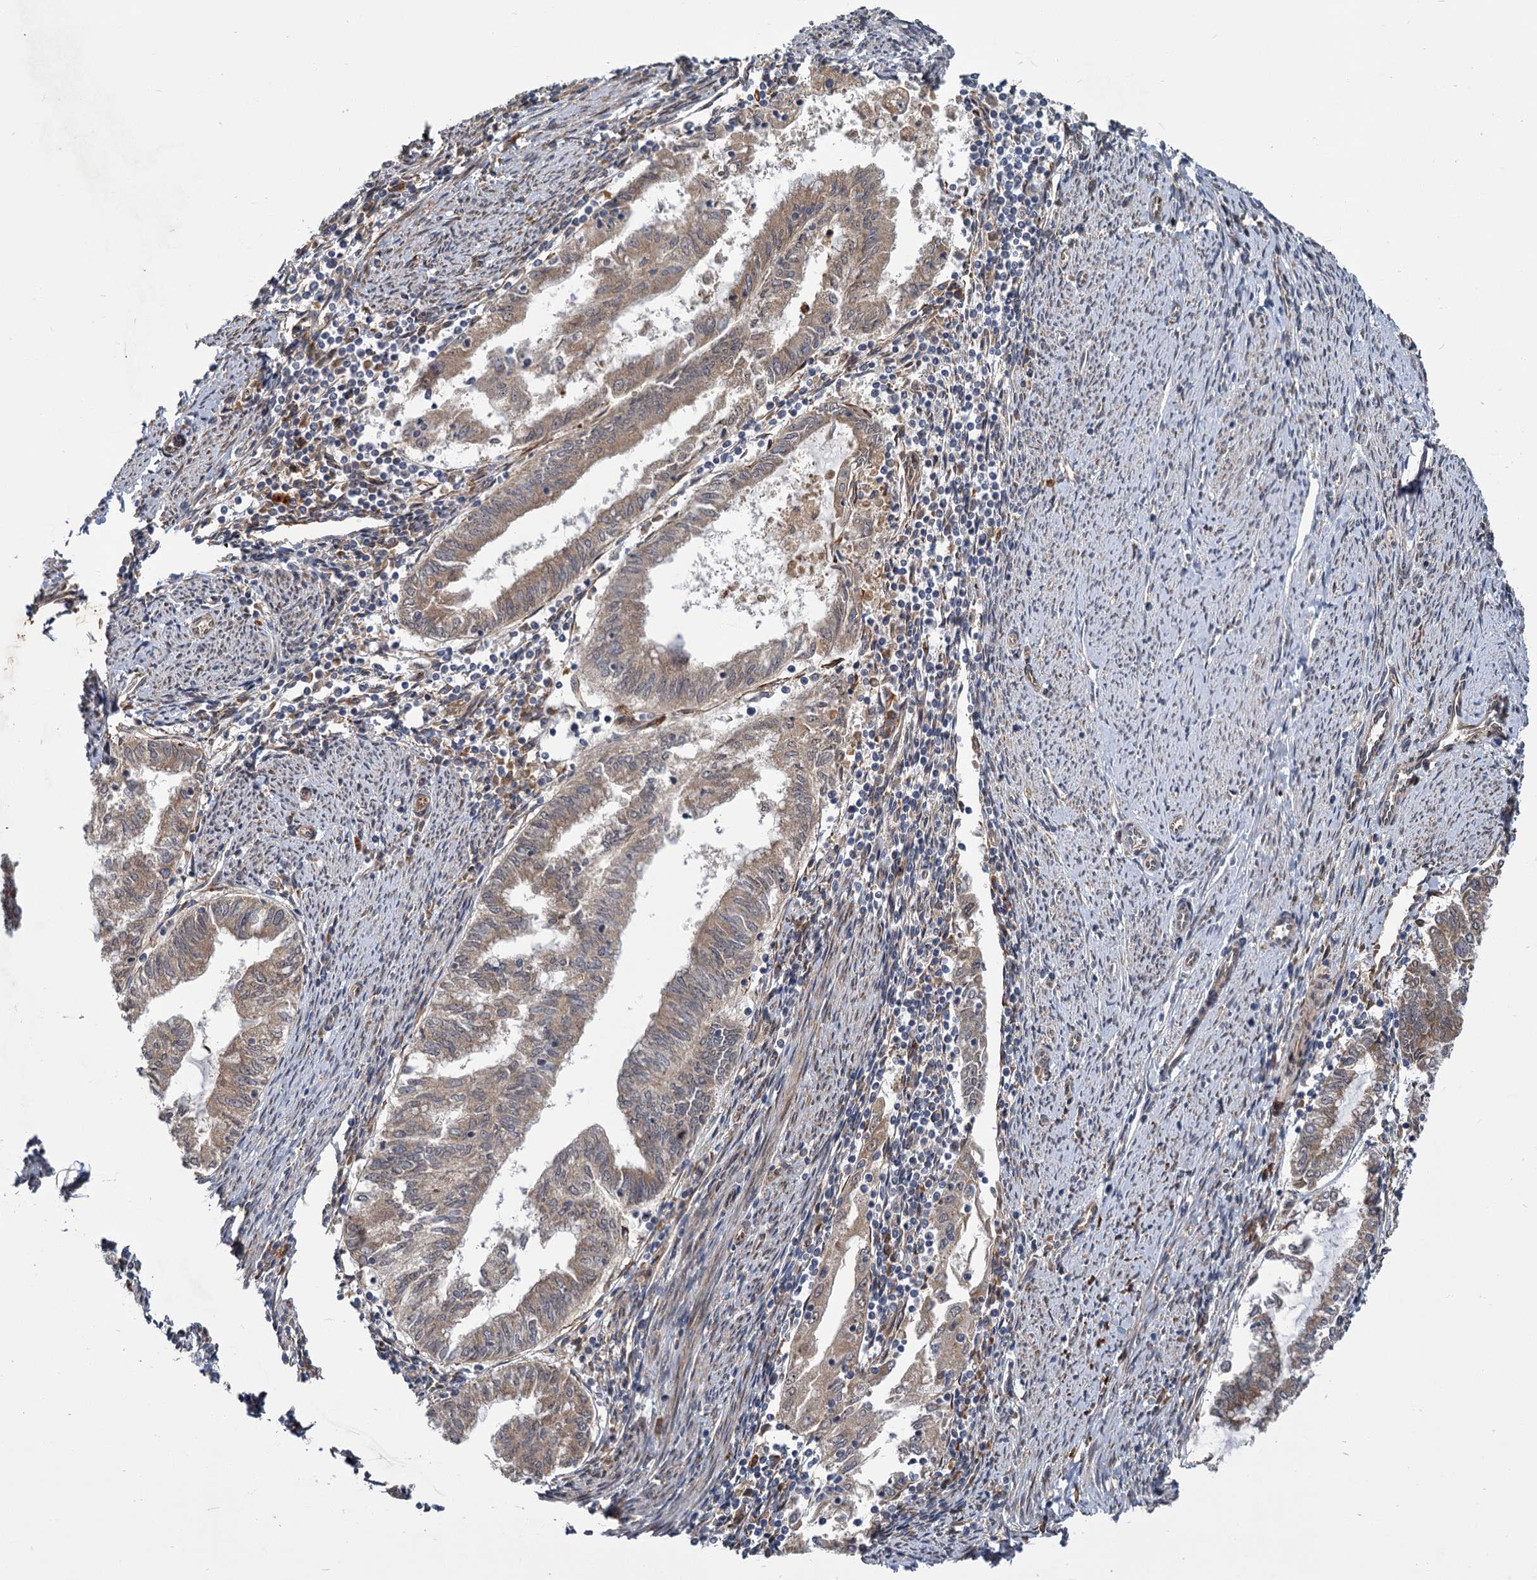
{"staining": {"intensity": "moderate", "quantity": ">75%", "location": "cytoplasmic/membranous"}, "tissue": "endometrial cancer", "cell_type": "Tumor cells", "image_type": "cancer", "snomed": [{"axis": "morphology", "description": "Adenocarcinoma, NOS"}, {"axis": "topography", "description": "Endometrium"}], "caption": "An image of human endometrial cancer stained for a protein shows moderate cytoplasmic/membranous brown staining in tumor cells.", "gene": "APBA2", "patient": {"sex": "female", "age": 79}}